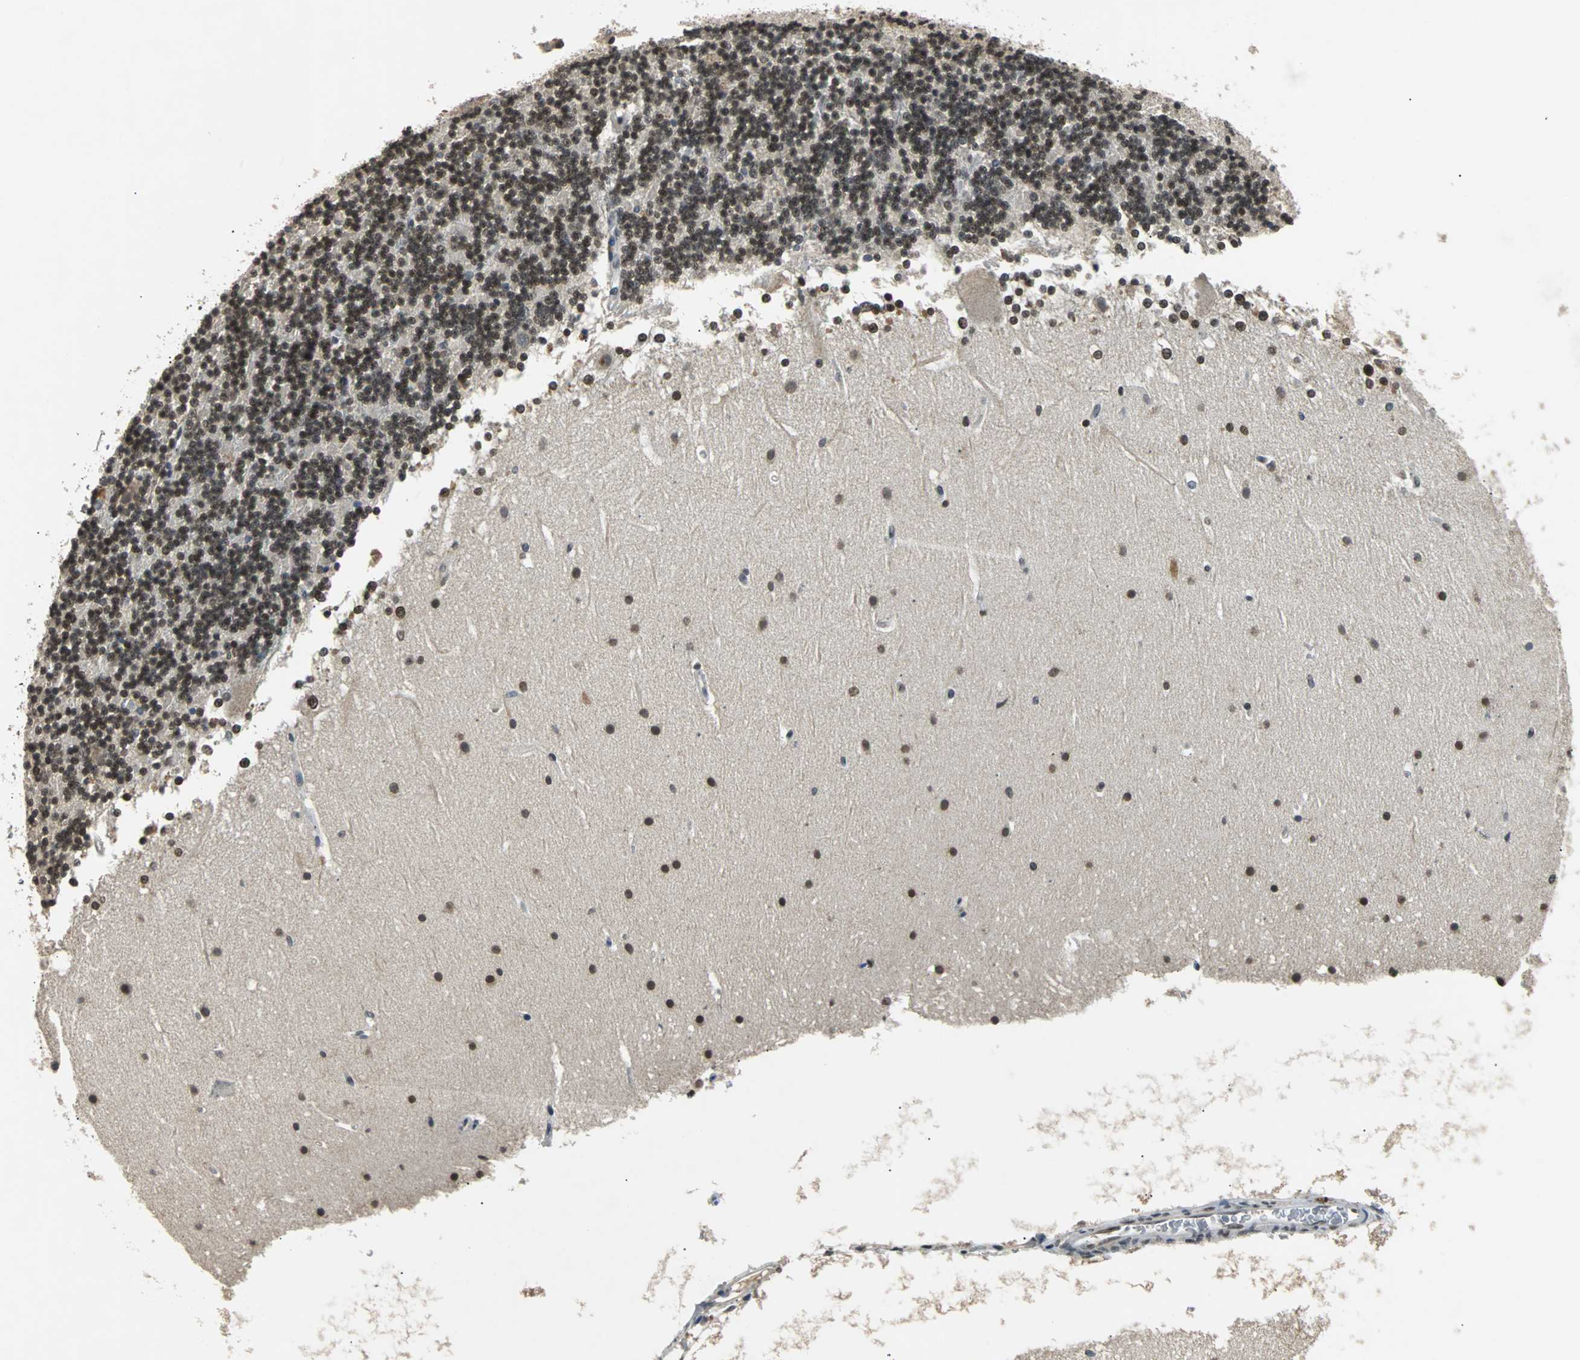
{"staining": {"intensity": "moderate", "quantity": ">75%", "location": "nuclear"}, "tissue": "cerebellum", "cell_type": "Cells in granular layer", "image_type": "normal", "snomed": [{"axis": "morphology", "description": "Normal tissue, NOS"}, {"axis": "topography", "description": "Cerebellum"}], "caption": "A histopathology image of cerebellum stained for a protein shows moderate nuclear brown staining in cells in granular layer. (Stains: DAB (3,3'-diaminobenzidine) in brown, nuclei in blue, Microscopy: brightfield microscopy at high magnification).", "gene": "PHC1", "patient": {"sex": "female", "age": 19}}